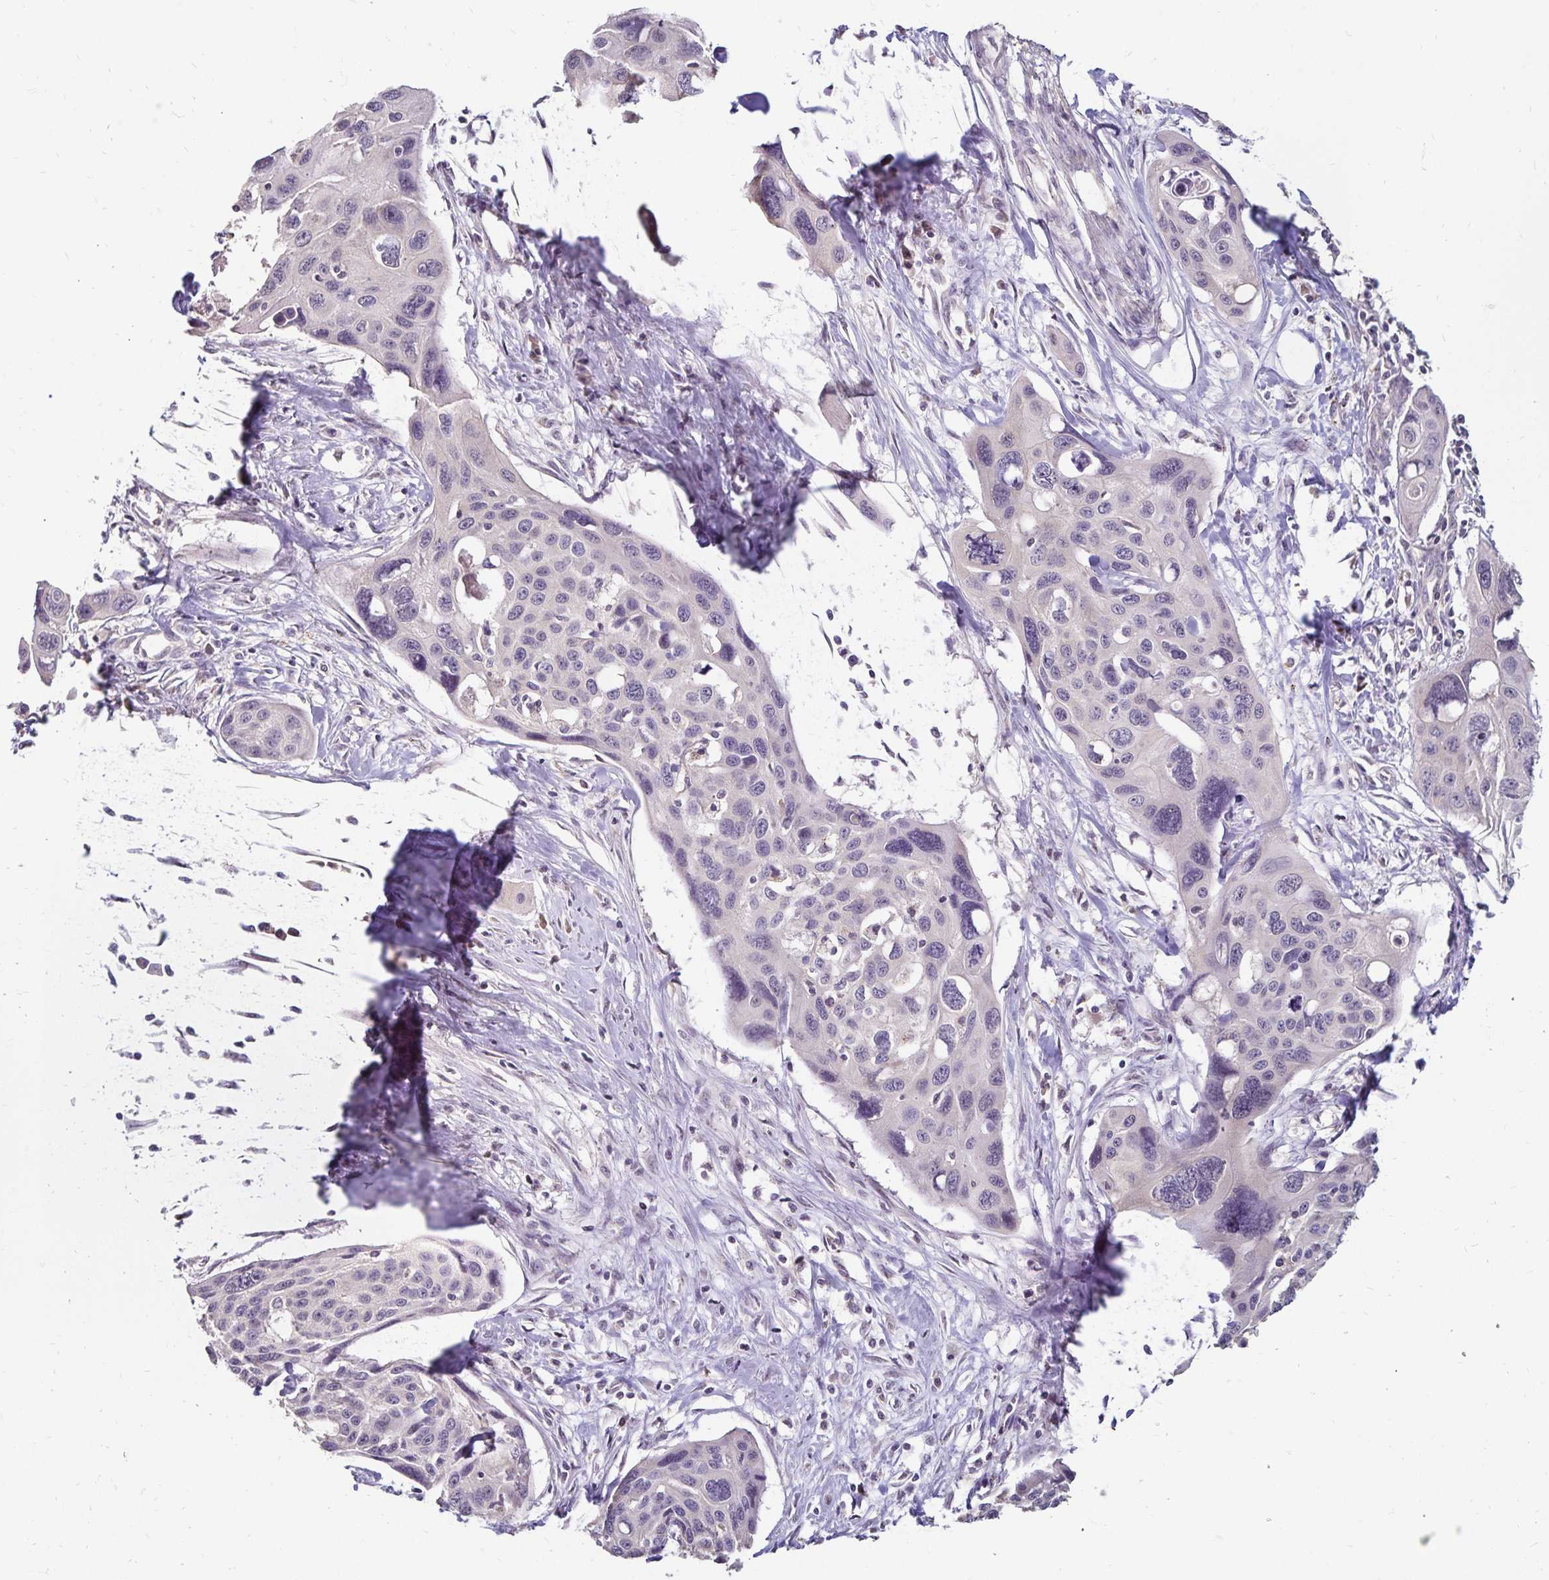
{"staining": {"intensity": "negative", "quantity": "none", "location": "none"}, "tissue": "cervical cancer", "cell_type": "Tumor cells", "image_type": "cancer", "snomed": [{"axis": "morphology", "description": "Squamous cell carcinoma, NOS"}, {"axis": "topography", "description": "Cervix"}], "caption": "A high-resolution micrograph shows IHC staining of cervical squamous cell carcinoma, which demonstrates no significant staining in tumor cells. (Brightfield microscopy of DAB (3,3'-diaminobenzidine) immunohistochemistry at high magnification).", "gene": "EMC10", "patient": {"sex": "female", "age": 31}}